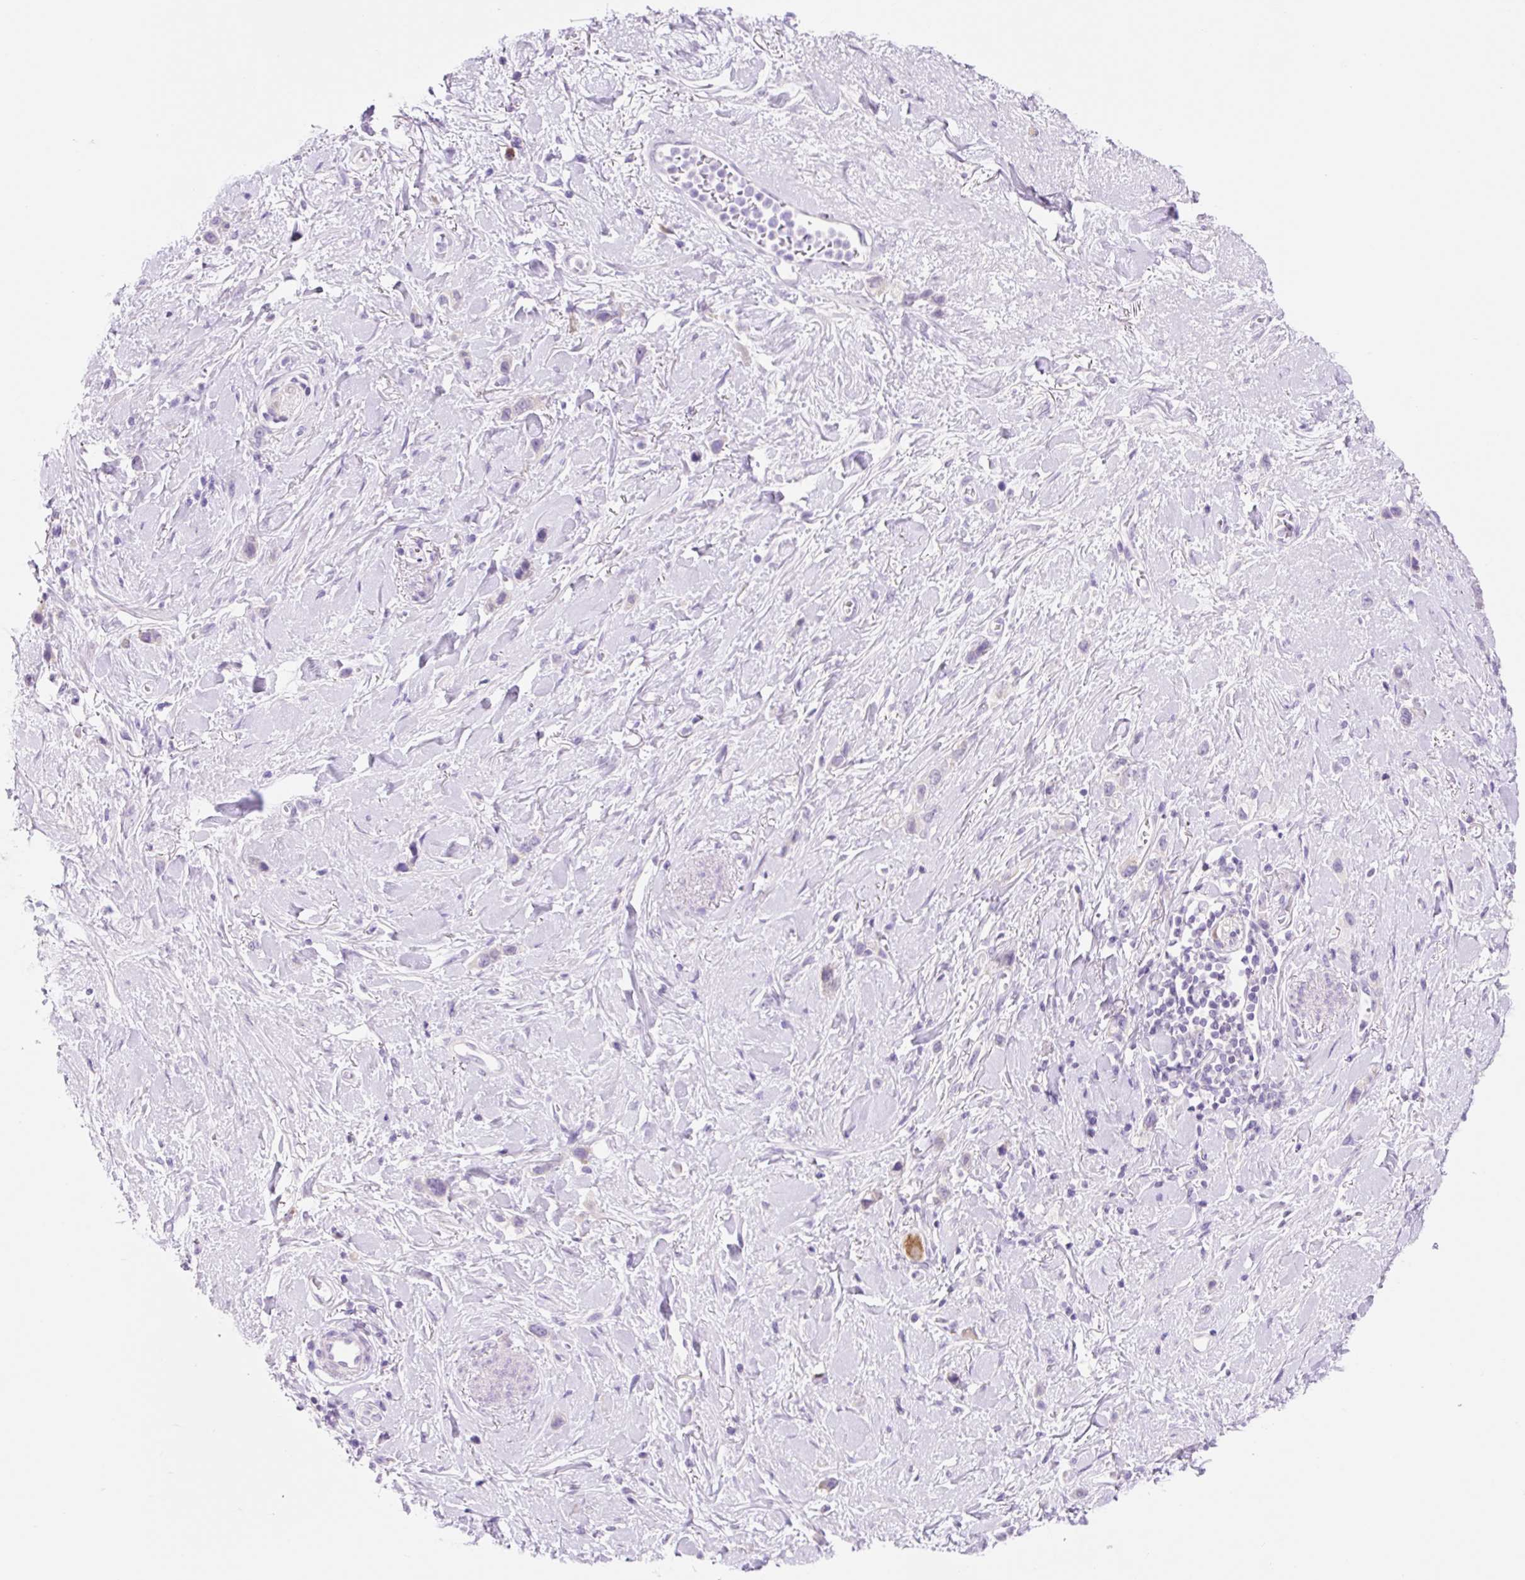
{"staining": {"intensity": "negative", "quantity": "none", "location": "none"}, "tissue": "stomach cancer", "cell_type": "Tumor cells", "image_type": "cancer", "snomed": [{"axis": "morphology", "description": "Adenocarcinoma, NOS"}, {"axis": "topography", "description": "Stomach"}], "caption": "Tumor cells show no significant positivity in adenocarcinoma (stomach).", "gene": "CELF6", "patient": {"sex": "female", "age": 65}}